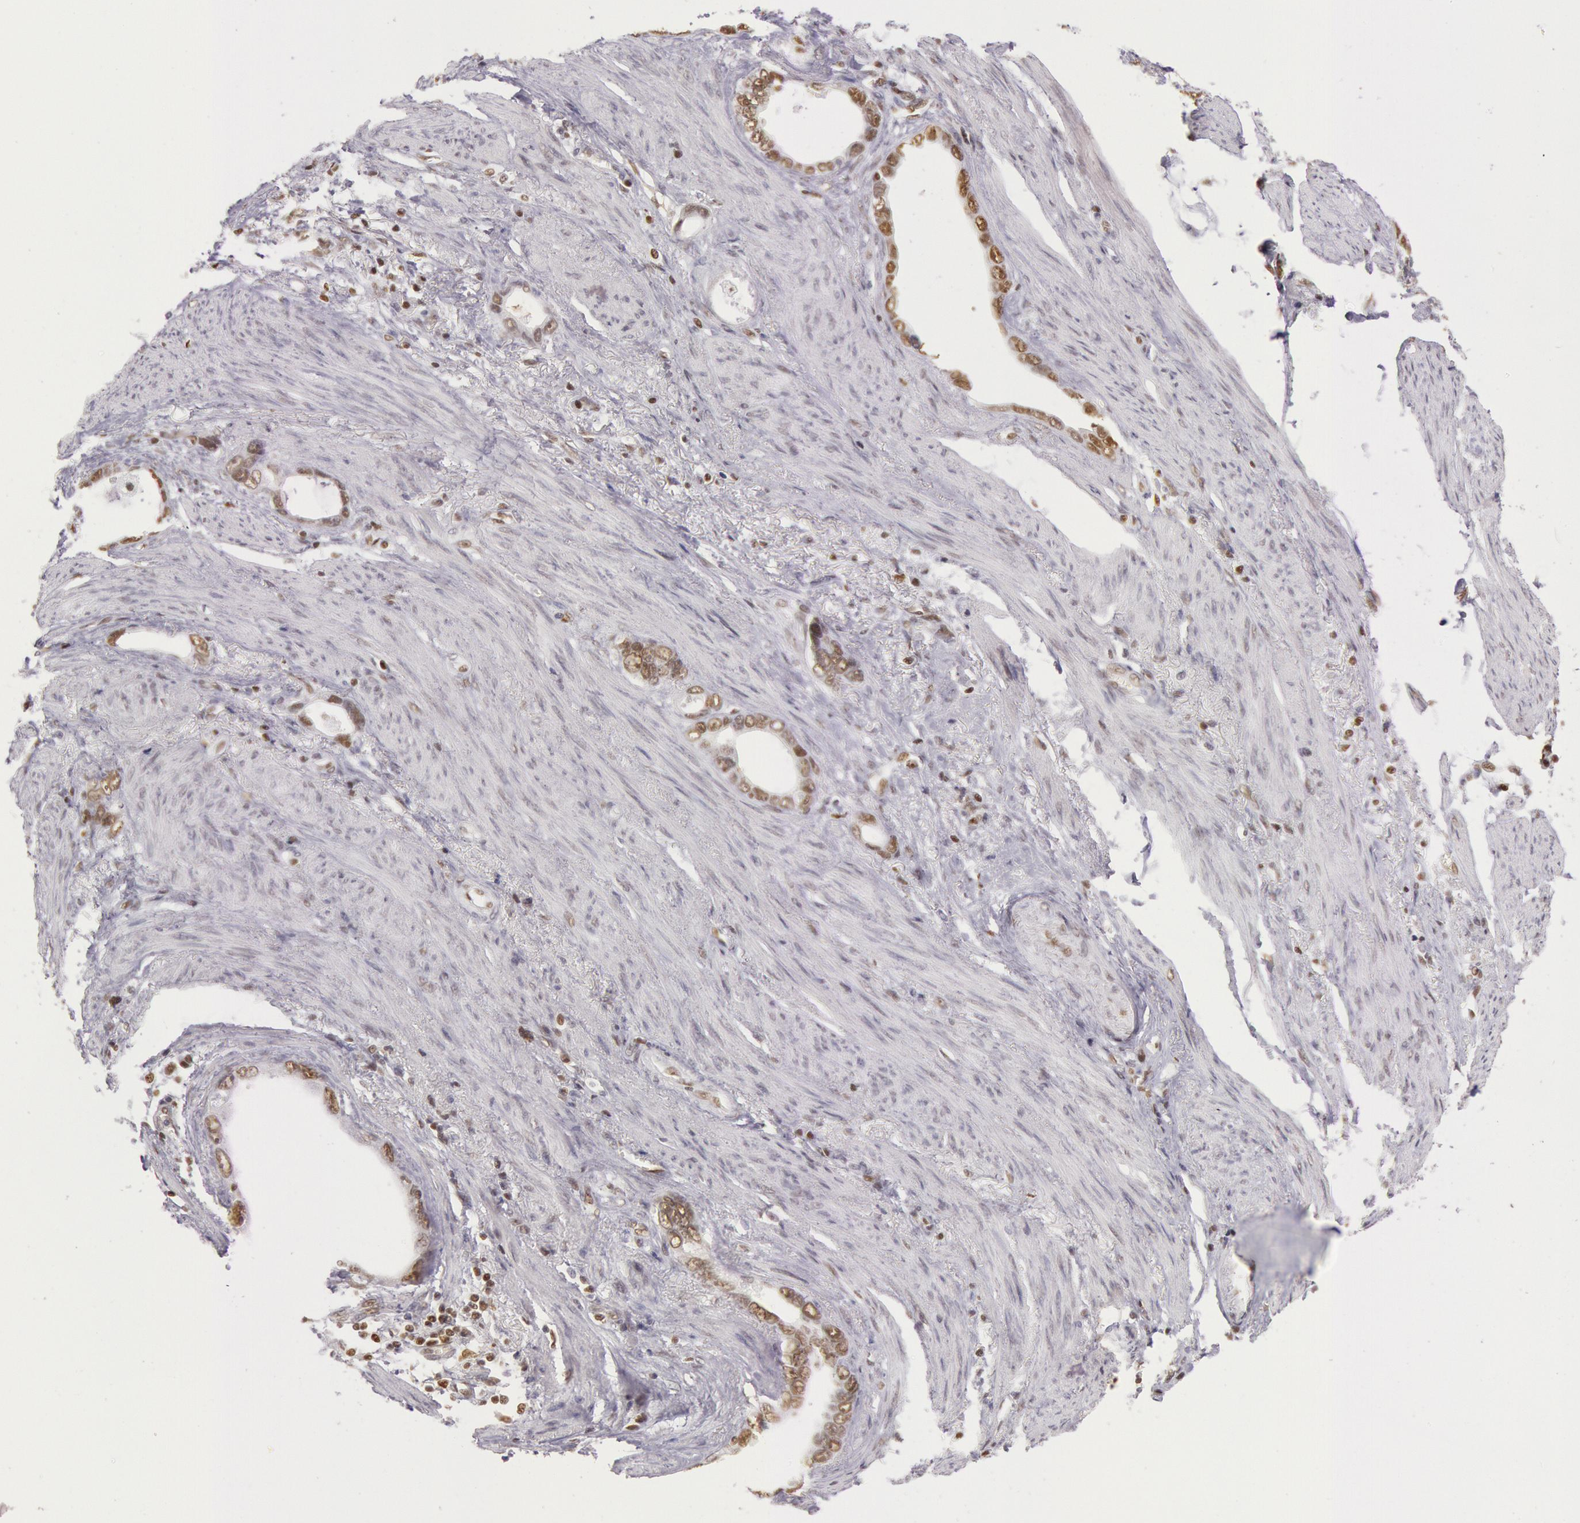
{"staining": {"intensity": "weak", "quantity": ">75%", "location": "nuclear"}, "tissue": "stomach cancer", "cell_type": "Tumor cells", "image_type": "cancer", "snomed": [{"axis": "morphology", "description": "Adenocarcinoma, NOS"}, {"axis": "topography", "description": "Stomach"}], "caption": "Tumor cells demonstrate low levels of weak nuclear positivity in approximately >75% of cells in stomach cancer (adenocarcinoma).", "gene": "ESS2", "patient": {"sex": "male", "age": 78}}